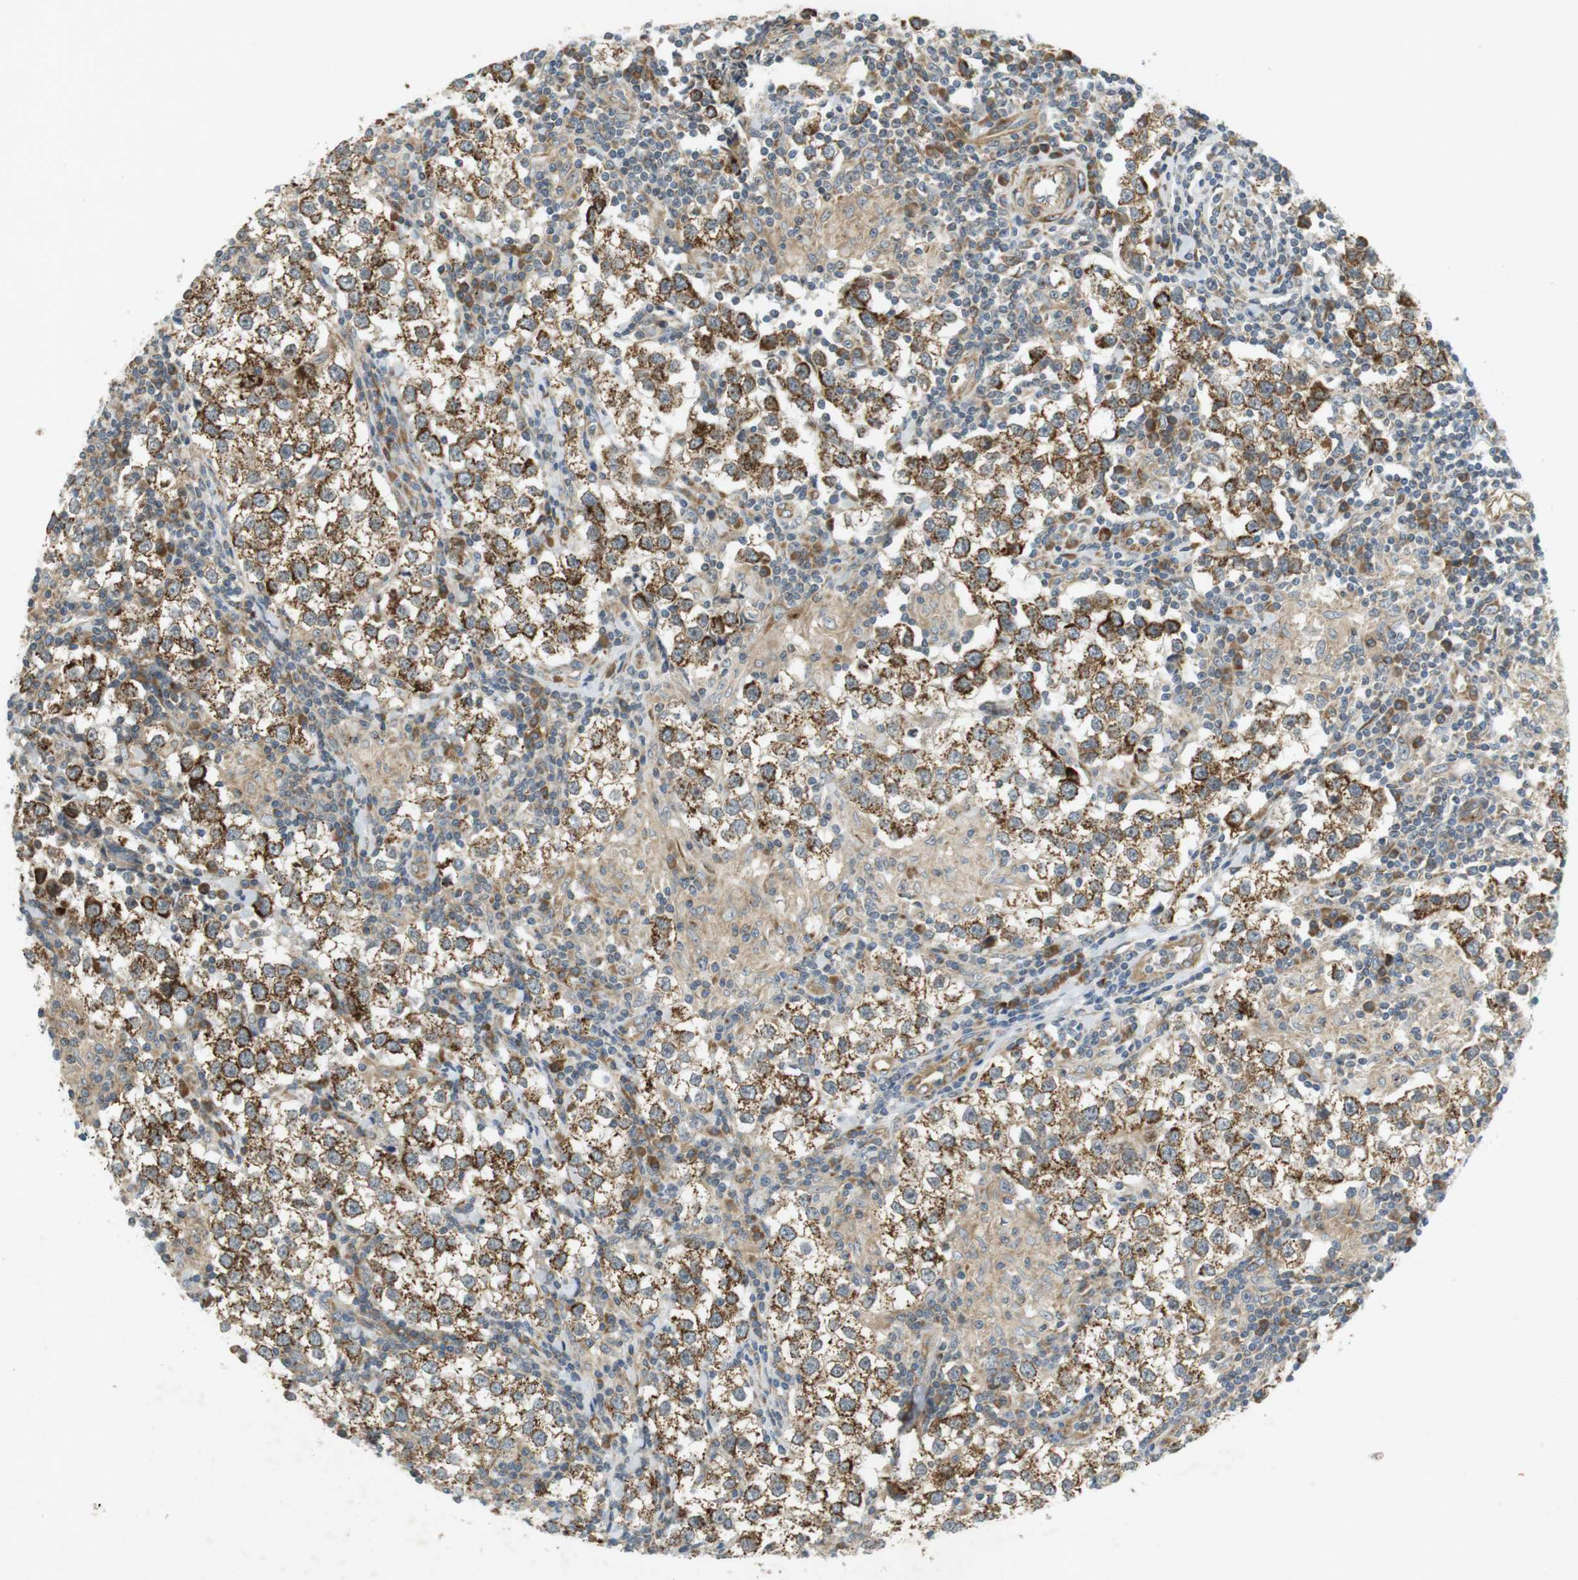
{"staining": {"intensity": "strong", "quantity": "25%-75%", "location": "cytoplasmic/membranous"}, "tissue": "testis cancer", "cell_type": "Tumor cells", "image_type": "cancer", "snomed": [{"axis": "morphology", "description": "Seminoma, NOS"}, {"axis": "morphology", "description": "Carcinoma, Embryonal, NOS"}, {"axis": "topography", "description": "Testis"}], "caption": "Immunohistochemical staining of testis embryonal carcinoma displays high levels of strong cytoplasmic/membranous positivity in about 25%-75% of tumor cells.", "gene": "SLC41A1", "patient": {"sex": "male", "age": 36}}